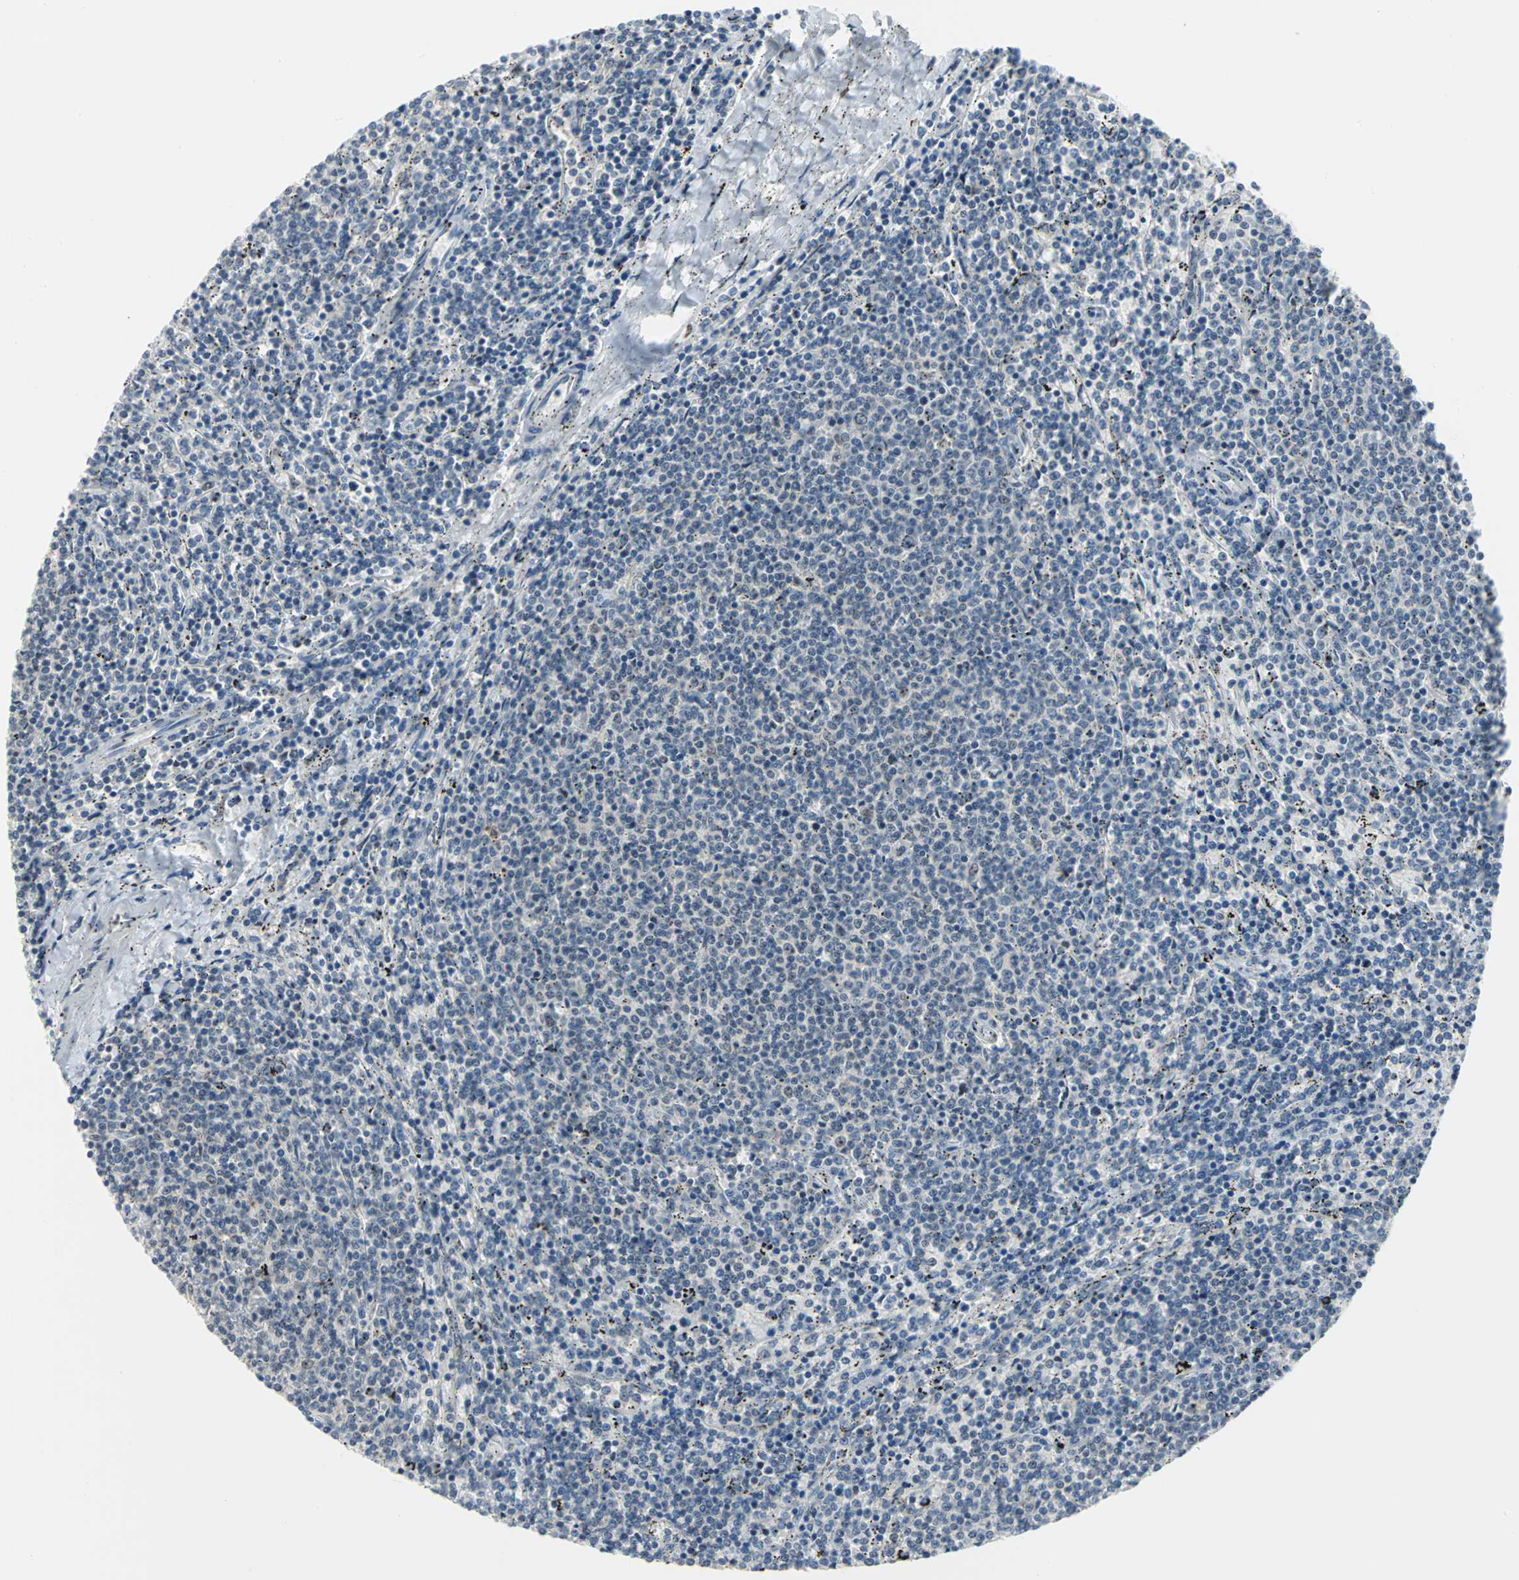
{"staining": {"intensity": "weak", "quantity": "<25%", "location": "nuclear"}, "tissue": "lymphoma", "cell_type": "Tumor cells", "image_type": "cancer", "snomed": [{"axis": "morphology", "description": "Malignant lymphoma, non-Hodgkin's type, Low grade"}, {"axis": "topography", "description": "Spleen"}], "caption": "Immunohistochemical staining of human low-grade malignant lymphoma, non-Hodgkin's type demonstrates no significant expression in tumor cells.", "gene": "MYBBP1A", "patient": {"sex": "female", "age": 50}}